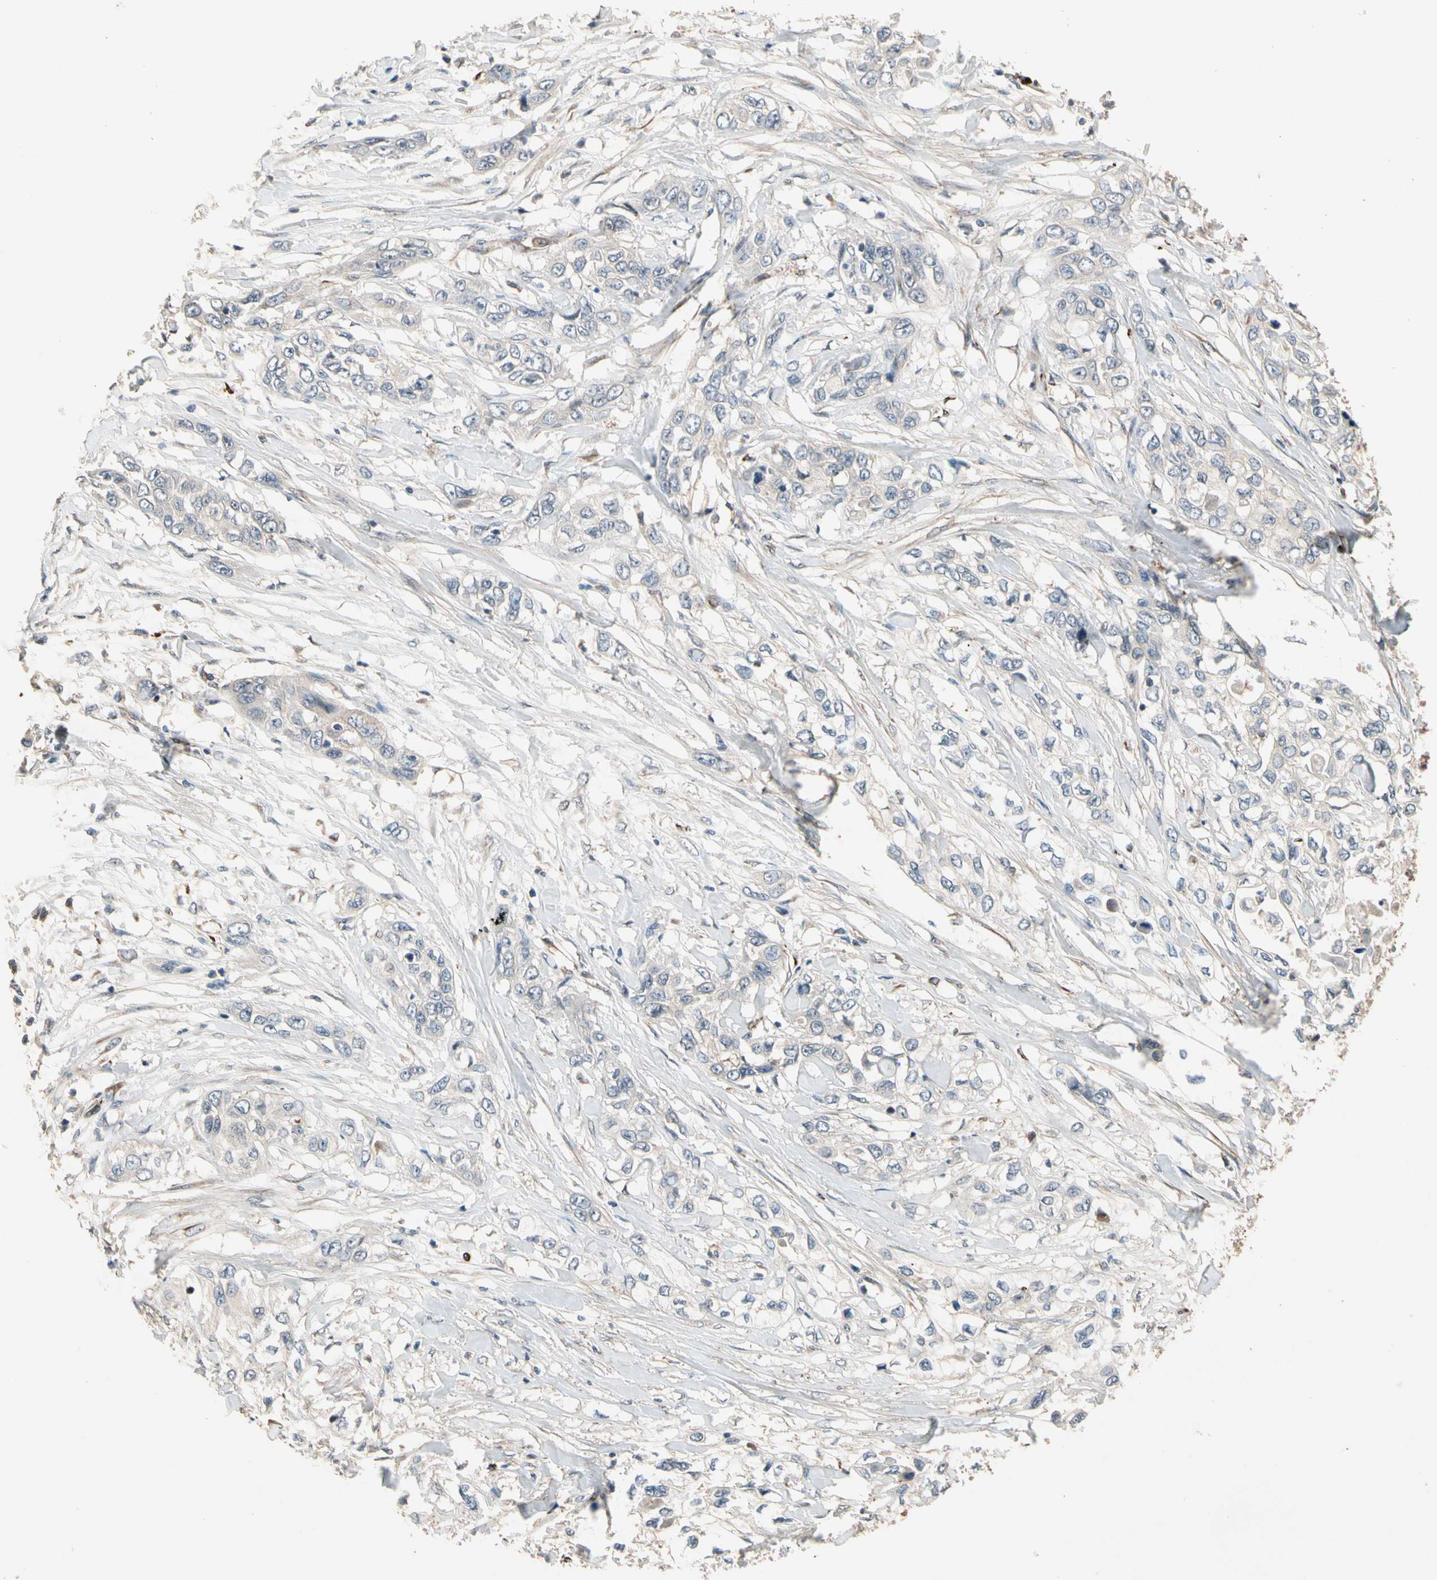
{"staining": {"intensity": "weak", "quantity": "<25%", "location": "cytoplasmic/membranous"}, "tissue": "pancreatic cancer", "cell_type": "Tumor cells", "image_type": "cancer", "snomed": [{"axis": "morphology", "description": "Adenocarcinoma, NOS"}, {"axis": "topography", "description": "Pancreas"}], "caption": "The histopathology image demonstrates no staining of tumor cells in pancreatic cancer (adenocarcinoma). Brightfield microscopy of IHC stained with DAB (3,3'-diaminobenzidine) (brown) and hematoxylin (blue), captured at high magnification.", "gene": "FGD6", "patient": {"sex": "female", "age": 70}}